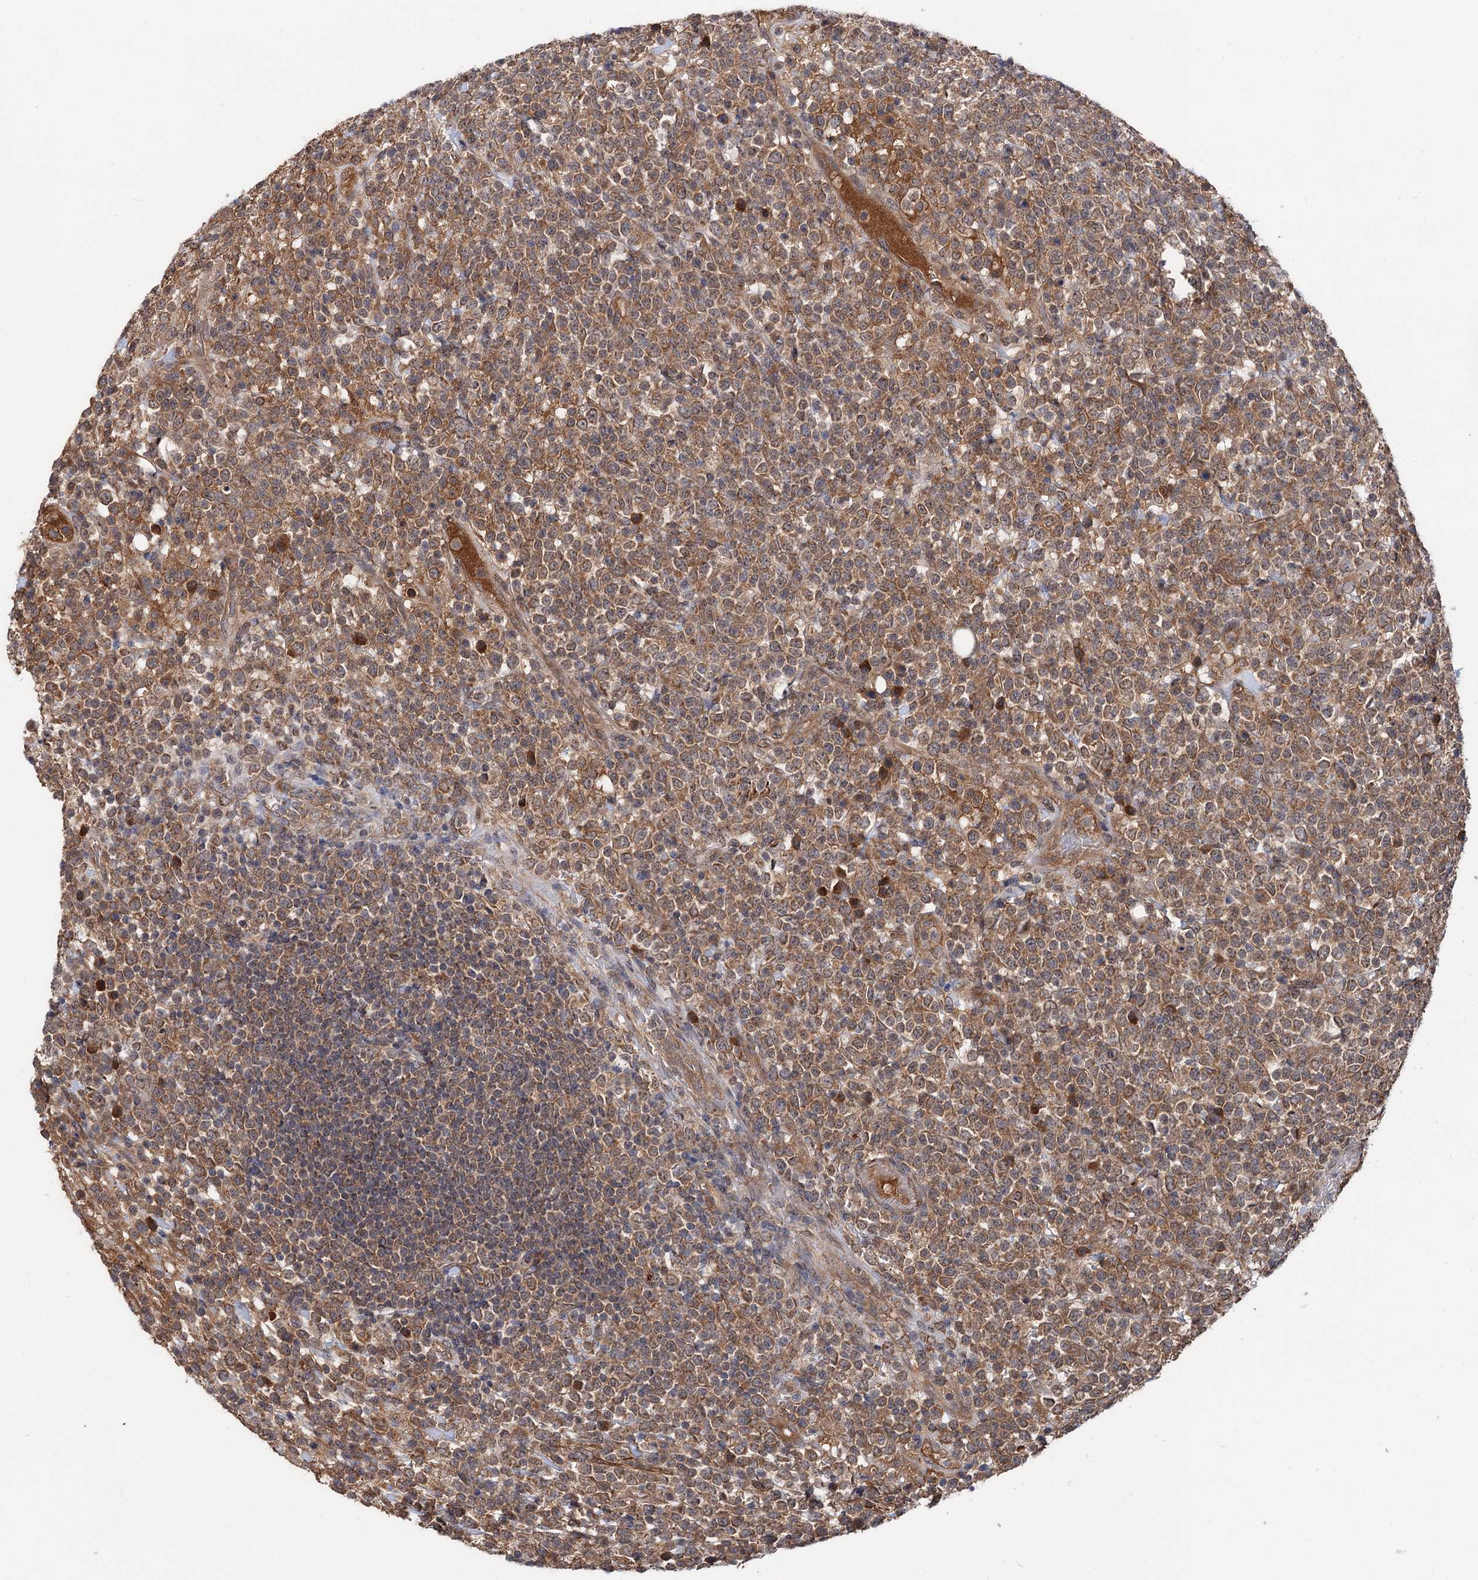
{"staining": {"intensity": "moderate", "quantity": ">75%", "location": "cytoplasmic/membranous"}, "tissue": "lymphoma", "cell_type": "Tumor cells", "image_type": "cancer", "snomed": [{"axis": "morphology", "description": "Malignant lymphoma, non-Hodgkin's type, High grade"}, {"axis": "topography", "description": "Colon"}], "caption": "Immunohistochemistry (IHC) image of neoplastic tissue: human lymphoma stained using immunohistochemistry (IHC) exhibits medium levels of moderate protein expression localized specifically in the cytoplasmic/membranous of tumor cells, appearing as a cytoplasmic/membranous brown color.", "gene": "TEX9", "patient": {"sex": "female", "age": 53}}